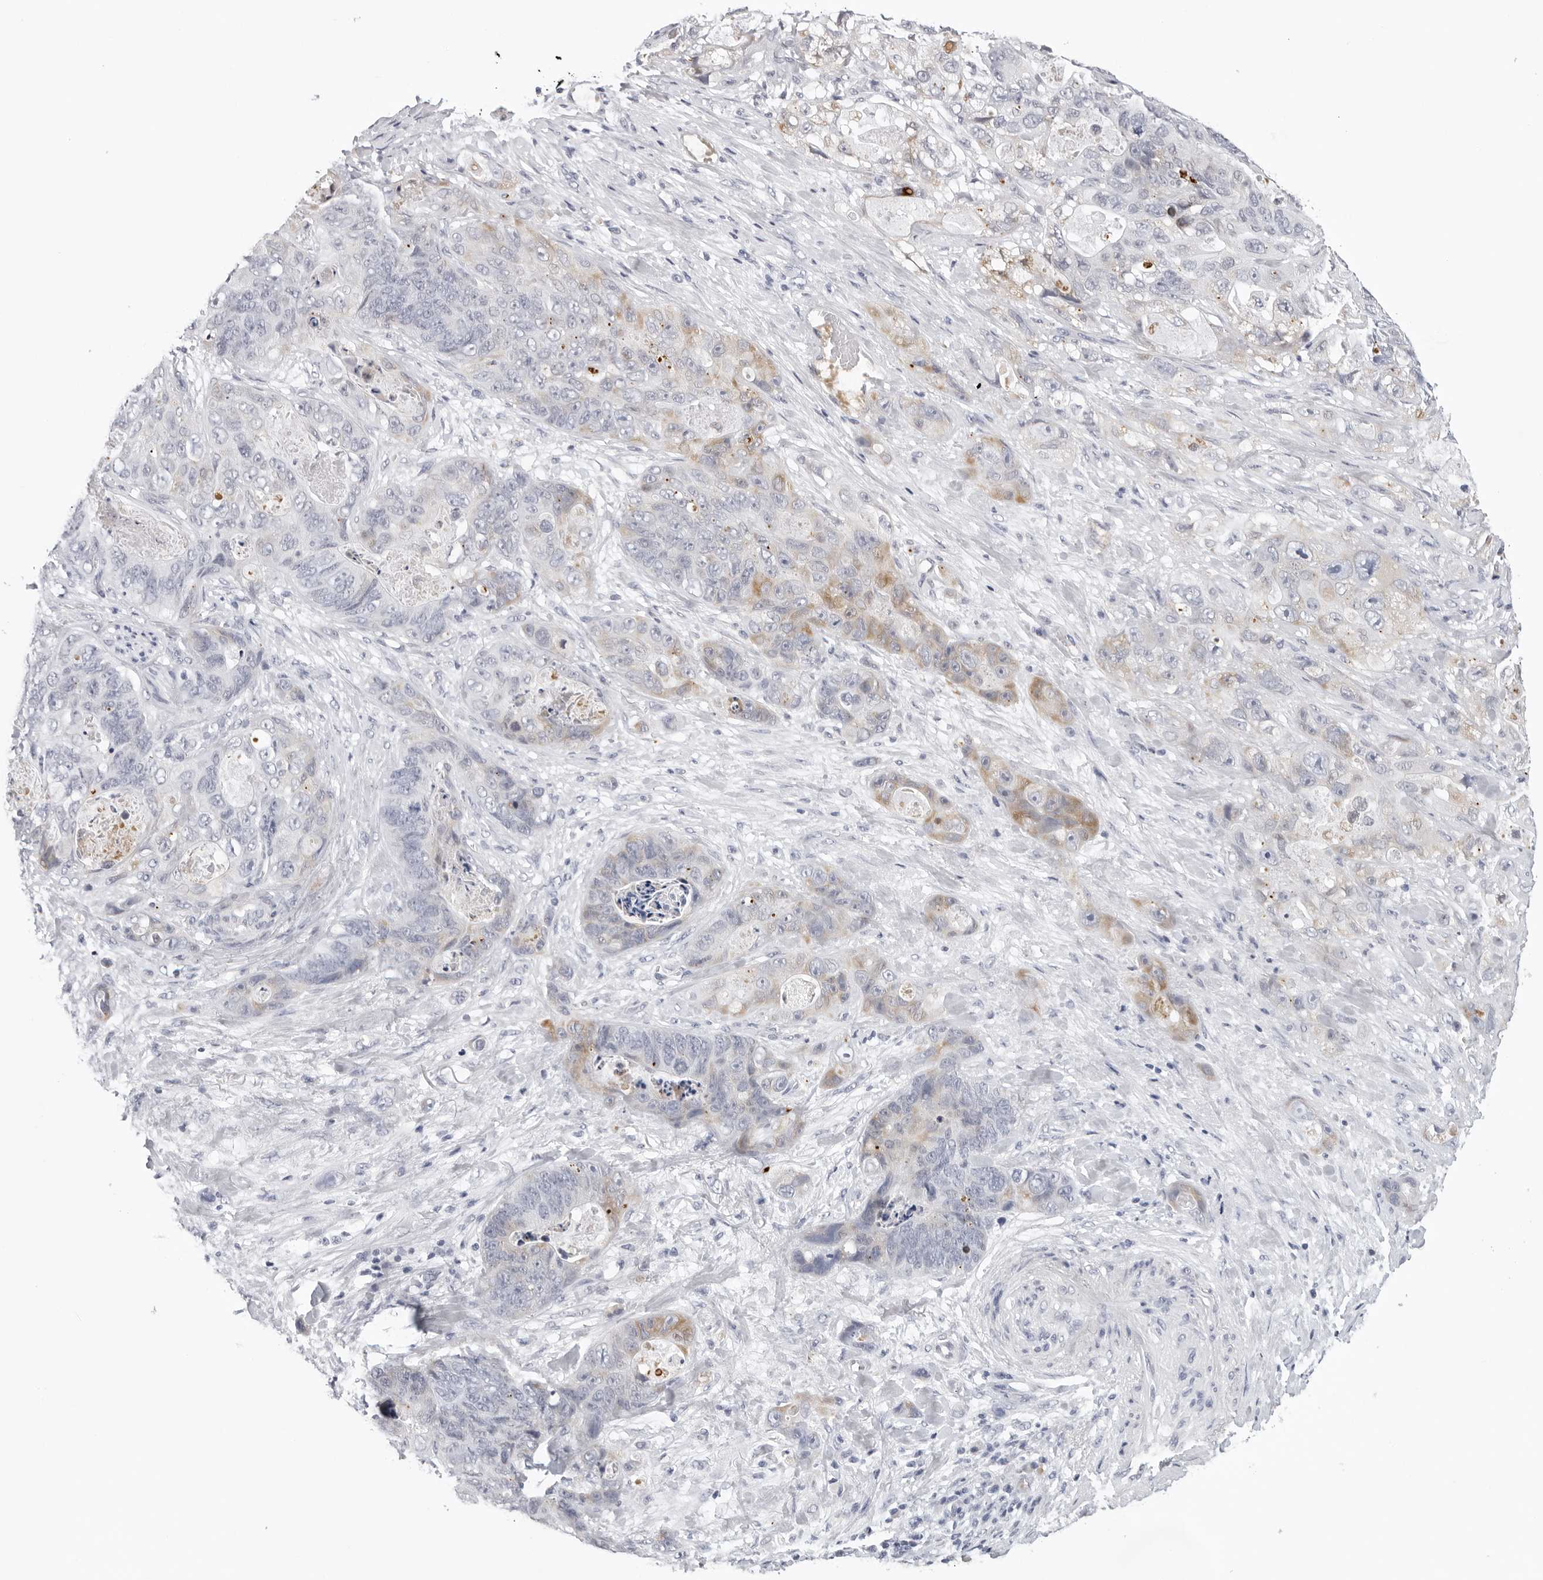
{"staining": {"intensity": "weak", "quantity": "<25%", "location": "cytoplasmic/membranous"}, "tissue": "stomach cancer", "cell_type": "Tumor cells", "image_type": "cancer", "snomed": [{"axis": "morphology", "description": "Normal tissue, NOS"}, {"axis": "morphology", "description": "Adenocarcinoma, NOS"}, {"axis": "topography", "description": "Stomach"}], "caption": "Protein analysis of stomach cancer (adenocarcinoma) reveals no significant staining in tumor cells.", "gene": "ZNF502", "patient": {"sex": "female", "age": 89}}